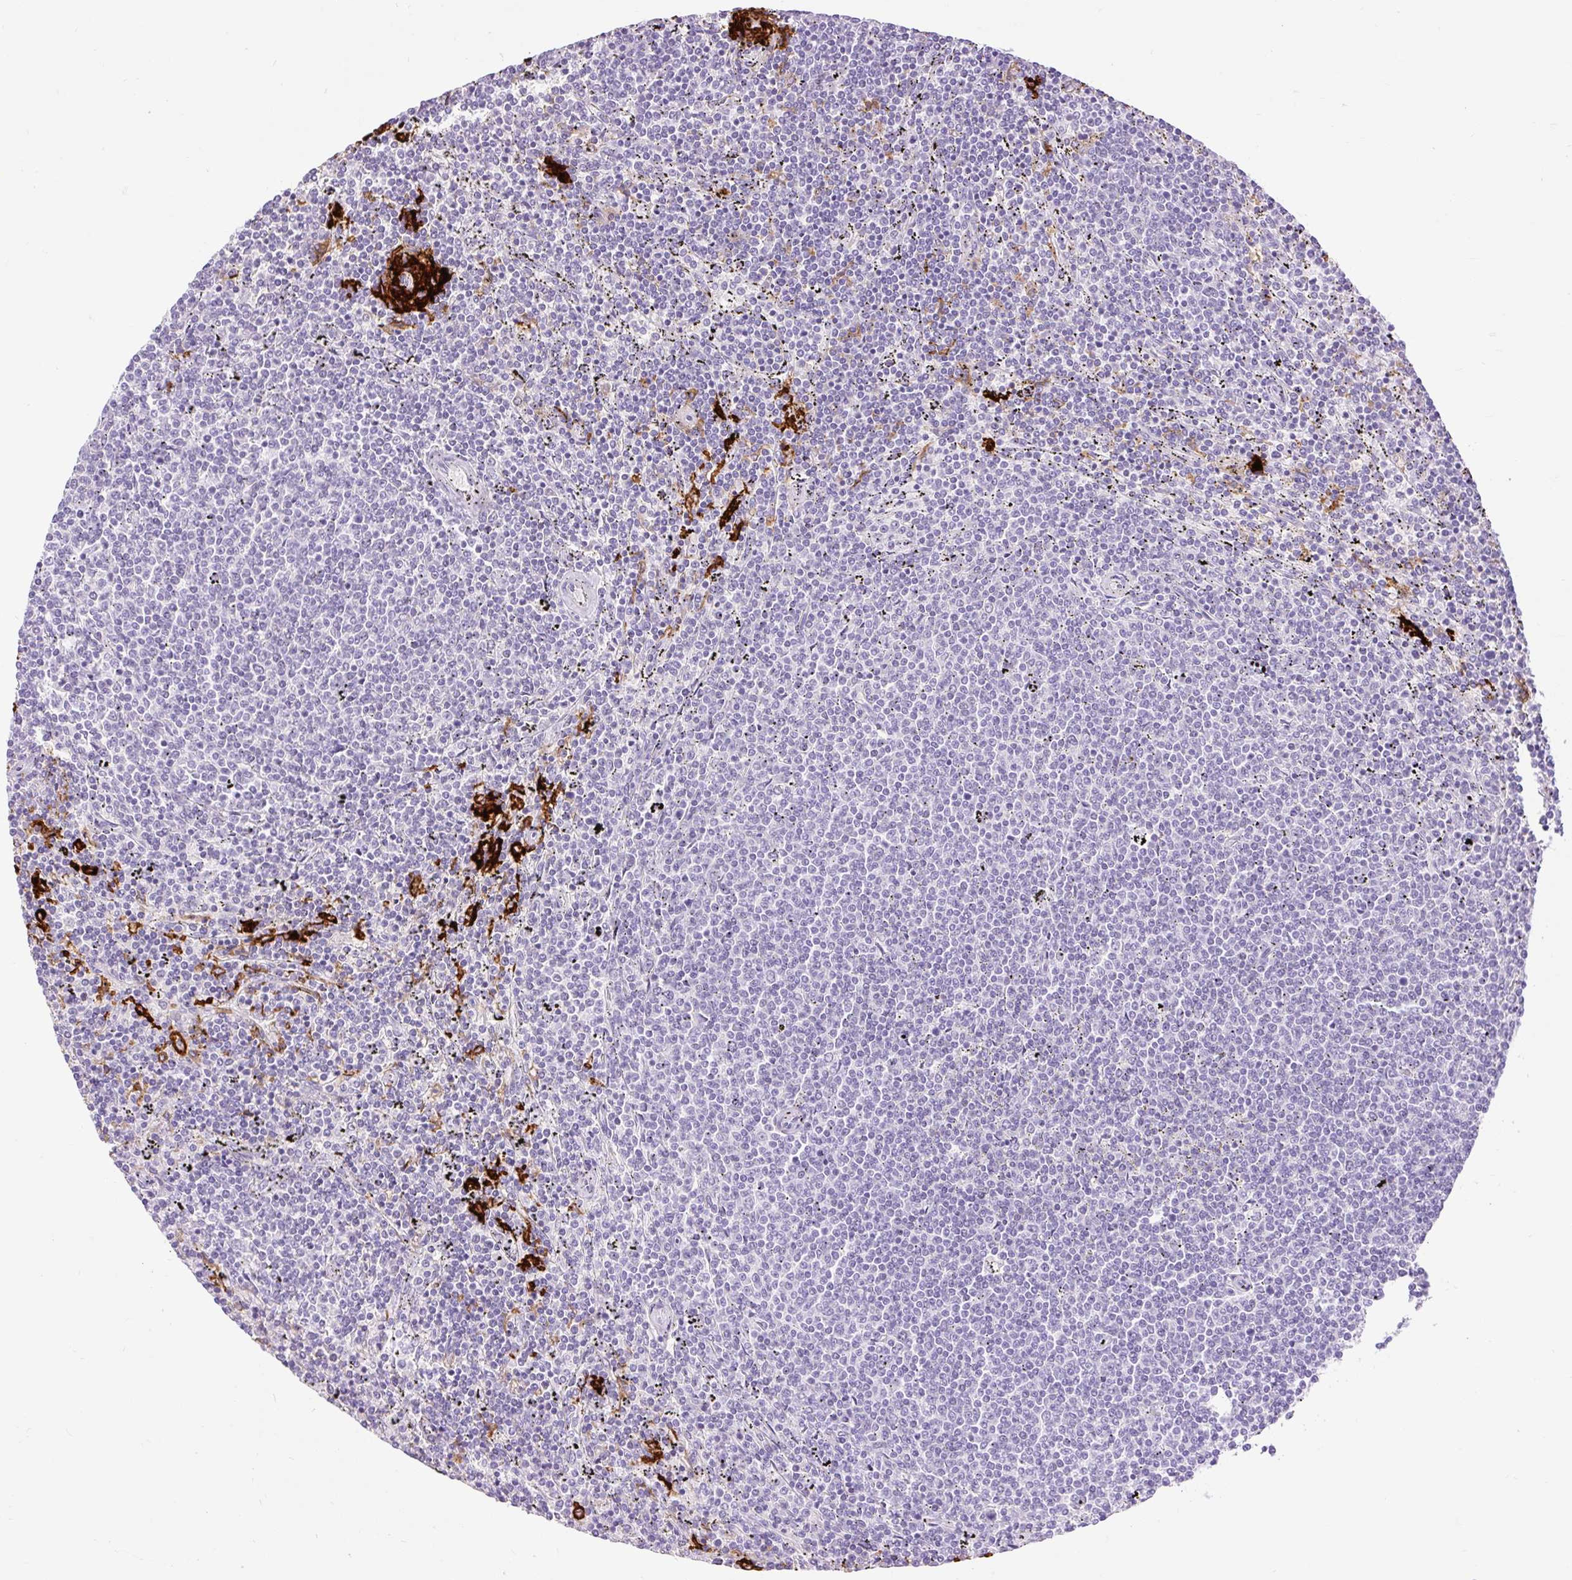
{"staining": {"intensity": "negative", "quantity": "none", "location": "none"}, "tissue": "lymphoma", "cell_type": "Tumor cells", "image_type": "cancer", "snomed": [{"axis": "morphology", "description": "Malignant lymphoma, non-Hodgkin's type, Low grade"}, {"axis": "topography", "description": "Spleen"}], "caption": "An image of human low-grade malignant lymphoma, non-Hodgkin's type is negative for staining in tumor cells.", "gene": "SIGLEC1", "patient": {"sex": "female", "age": 50}}